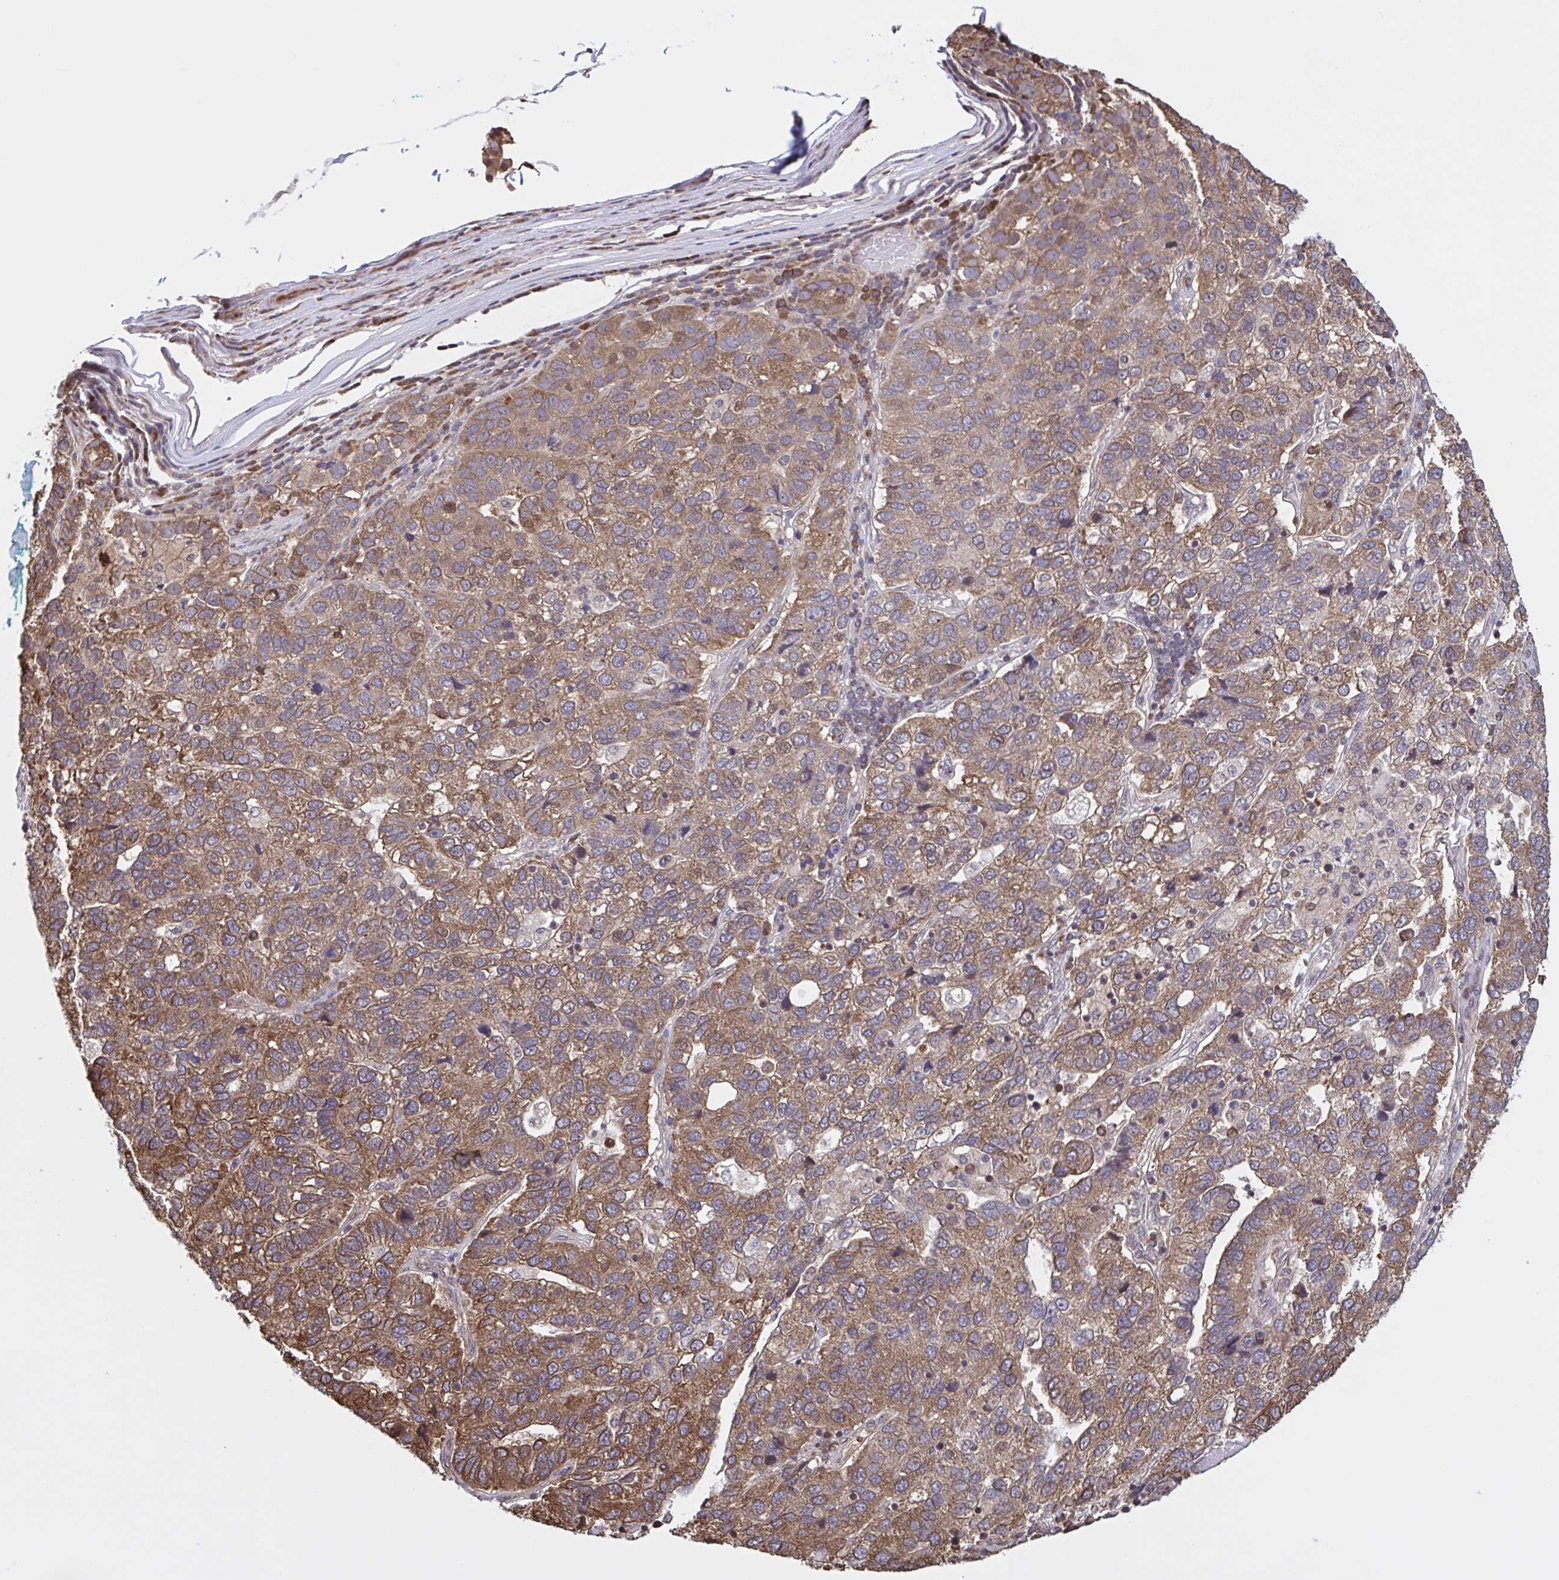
{"staining": {"intensity": "moderate", "quantity": ">75%", "location": "cytoplasmic/membranous"}, "tissue": "pancreatic cancer", "cell_type": "Tumor cells", "image_type": "cancer", "snomed": [{"axis": "morphology", "description": "Adenocarcinoma, NOS"}, {"axis": "topography", "description": "Pancreas"}], "caption": "High-magnification brightfield microscopy of pancreatic adenocarcinoma stained with DAB (3,3'-diaminobenzidine) (brown) and counterstained with hematoxylin (blue). tumor cells exhibit moderate cytoplasmic/membranous staining is identified in about>75% of cells. (IHC, brightfield microscopy, high magnification).", "gene": "SEC63", "patient": {"sex": "female", "age": 61}}